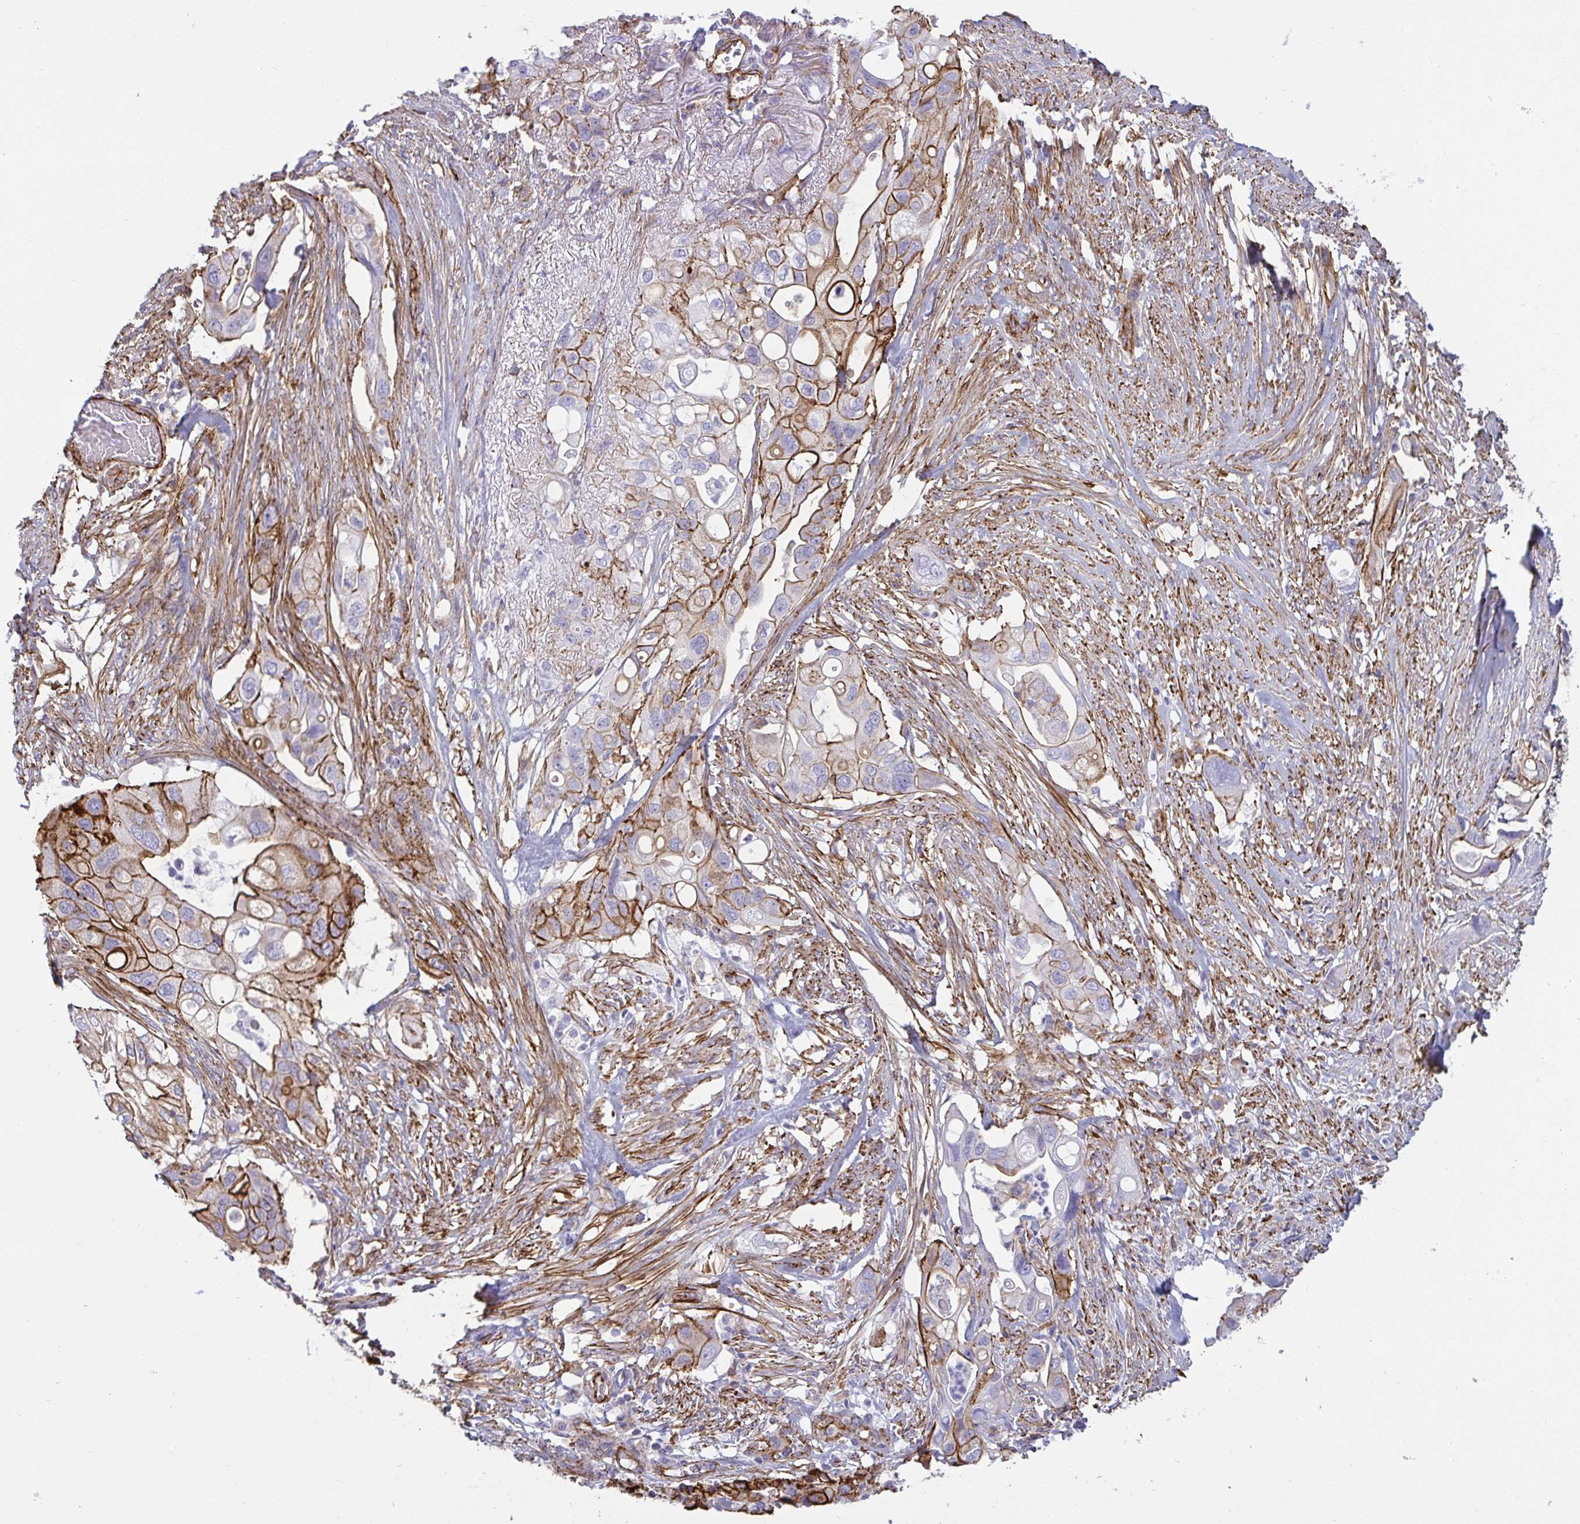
{"staining": {"intensity": "strong", "quantity": "25%-75%", "location": "cytoplasmic/membranous"}, "tissue": "pancreatic cancer", "cell_type": "Tumor cells", "image_type": "cancer", "snomed": [{"axis": "morphology", "description": "Adenocarcinoma, NOS"}, {"axis": "topography", "description": "Pancreas"}], "caption": "Pancreatic adenocarcinoma tissue reveals strong cytoplasmic/membranous staining in approximately 25%-75% of tumor cells The protein of interest is stained brown, and the nuclei are stained in blue (DAB IHC with brightfield microscopy, high magnification).", "gene": "LIMA1", "patient": {"sex": "female", "age": 72}}